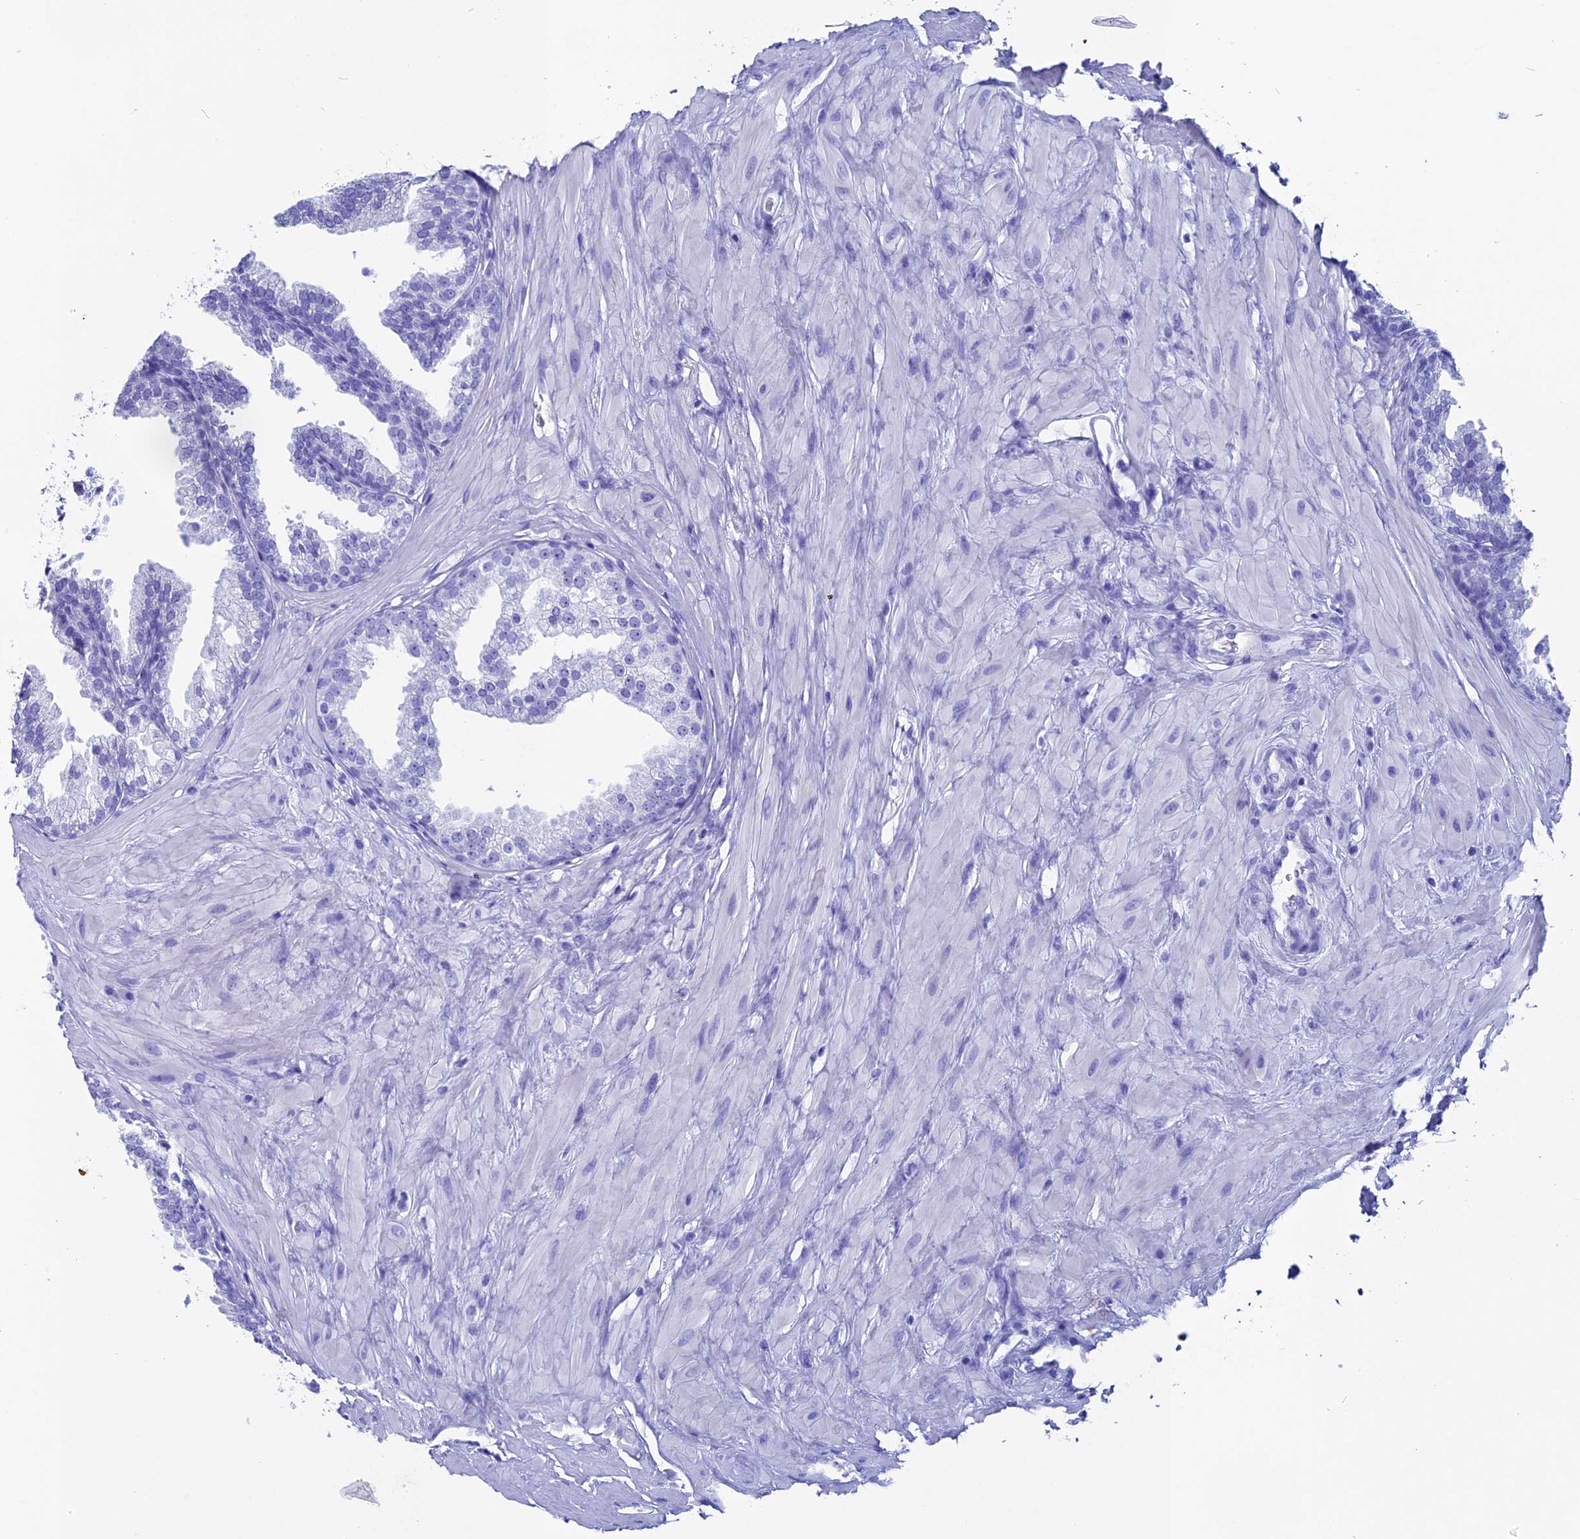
{"staining": {"intensity": "negative", "quantity": "none", "location": "none"}, "tissue": "prostate", "cell_type": "Glandular cells", "image_type": "normal", "snomed": [{"axis": "morphology", "description": "Normal tissue, NOS"}, {"axis": "topography", "description": "Prostate"}], "caption": "The histopathology image demonstrates no significant staining in glandular cells of prostate.", "gene": "ANKRD29", "patient": {"sex": "male", "age": 60}}